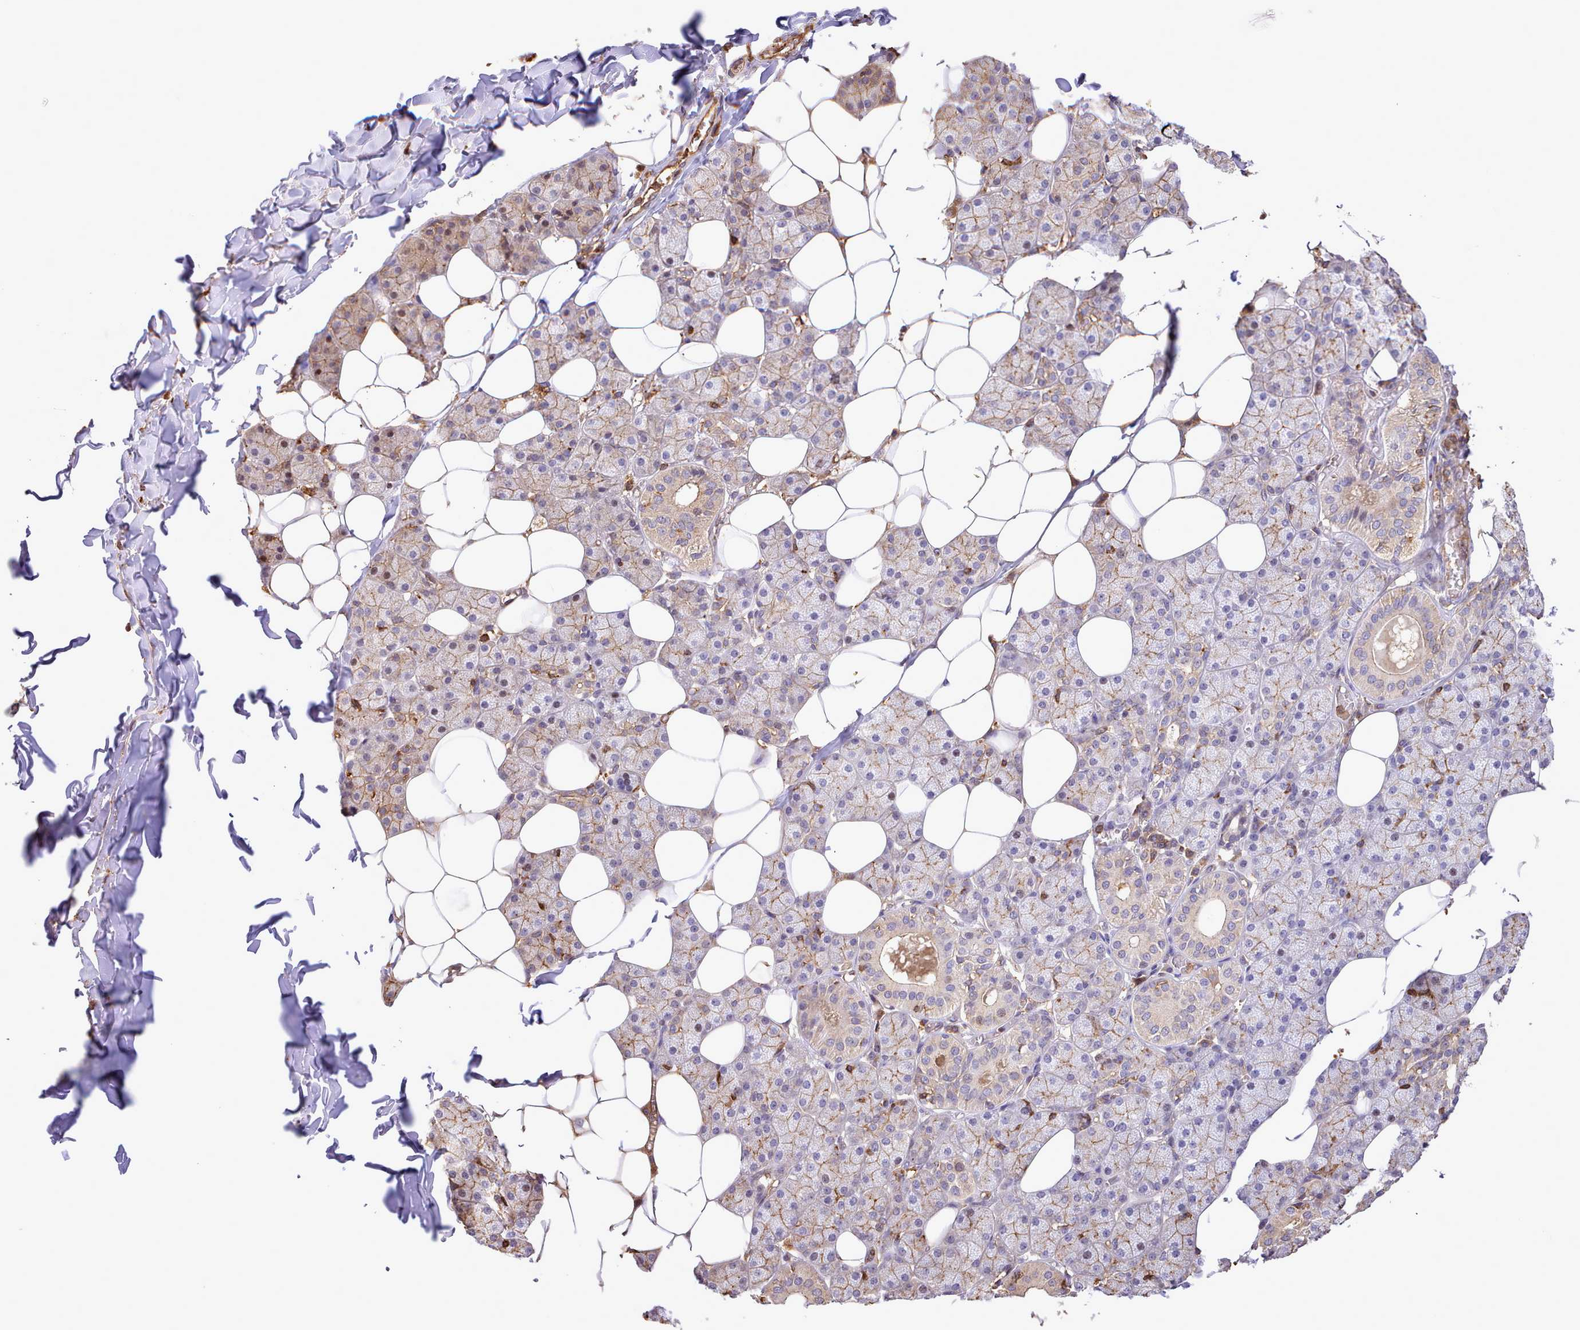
{"staining": {"intensity": "moderate", "quantity": "25%-75%", "location": "cytoplasmic/membranous"}, "tissue": "salivary gland", "cell_type": "Glandular cells", "image_type": "normal", "snomed": [{"axis": "morphology", "description": "Normal tissue, NOS"}, {"axis": "topography", "description": "Salivary gland"}], "caption": "Protein staining by immunohistochemistry demonstrates moderate cytoplasmic/membranous expression in approximately 25%-75% of glandular cells in unremarkable salivary gland.", "gene": "CAPZA1", "patient": {"sex": "female", "age": 33}}